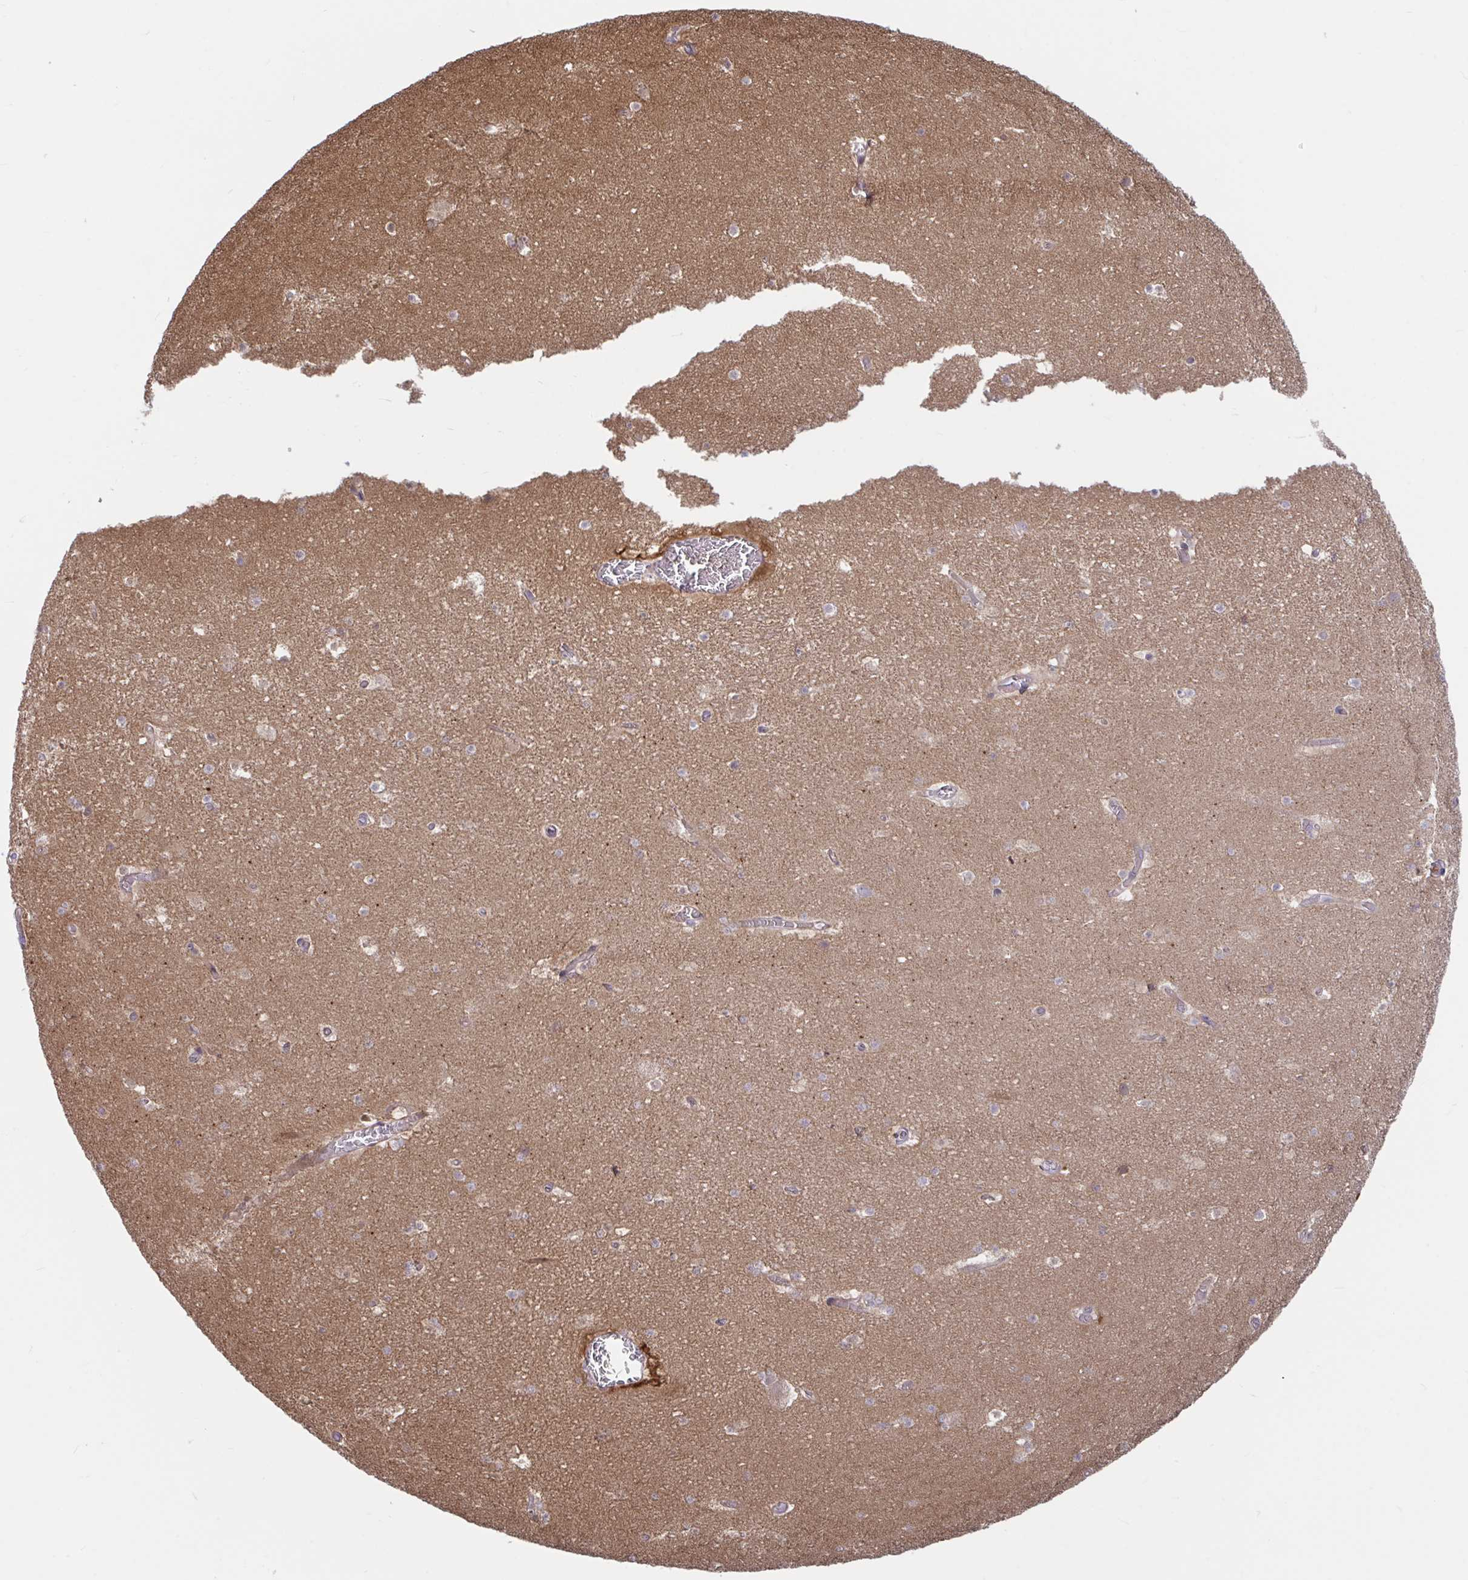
{"staining": {"intensity": "weak", "quantity": "25%-75%", "location": "cytoplasmic/membranous"}, "tissue": "hippocampus", "cell_type": "Glial cells", "image_type": "normal", "snomed": [{"axis": "morphology", "description": "Normal tissue, NOS"}, {"axis": "topography", "description": "Hippocampus"}], "caption": "Immunohistochemistry staining of unremarkable hippocampus, which displays low levels of weak cytoplasmic/membranous positivity in approximately 25%-75% of glial cells indicating weak cytoplasmic/membranous protein expression. The staining was performed using DAB (3,3'-diaminobenzidine) (brown) for protein detection and nuclei were counterstained in hematoxylin (blue).", "gene": "LMNTD2", "patient": {"sex": "female", "age": 42}}